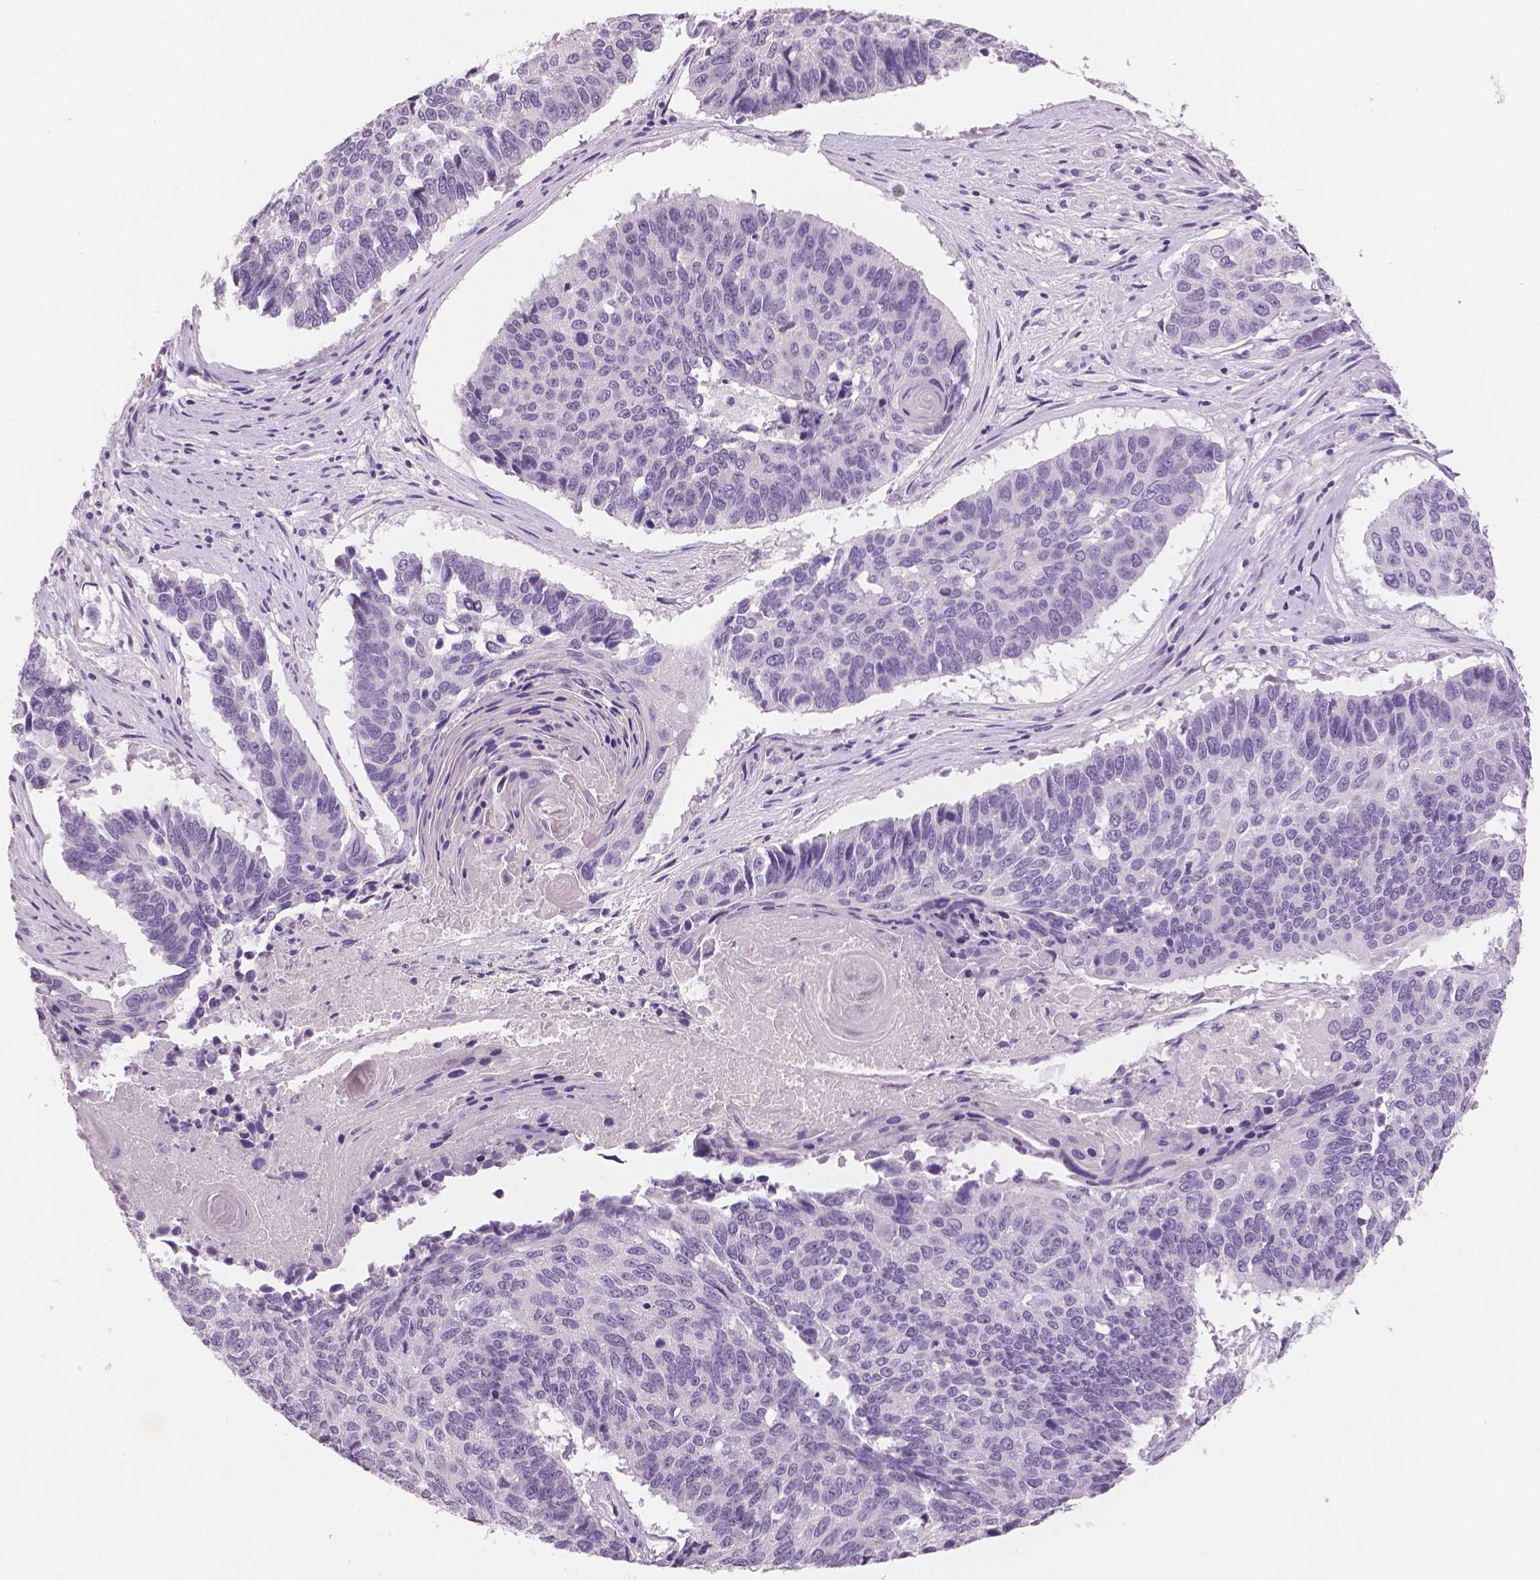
{"staining": {"intensity": "negative", "quantity": "none", "location": "none"}, "tissue": "lung cancer", "cell_type": "Tumor cells", "image_type": "cancer", "snomed": [{"axis": "morphology", "description": "Squamous cell carcinoma, NOS"}, {"axis": "topography", "description": "Lung"}], "caption": "A histopathology image of human squamous cell carcinoma (lung) is negative for staining in tumor cells.", "gene": "TSPAN7", "patient": {"sex": "male", "age": 73}}